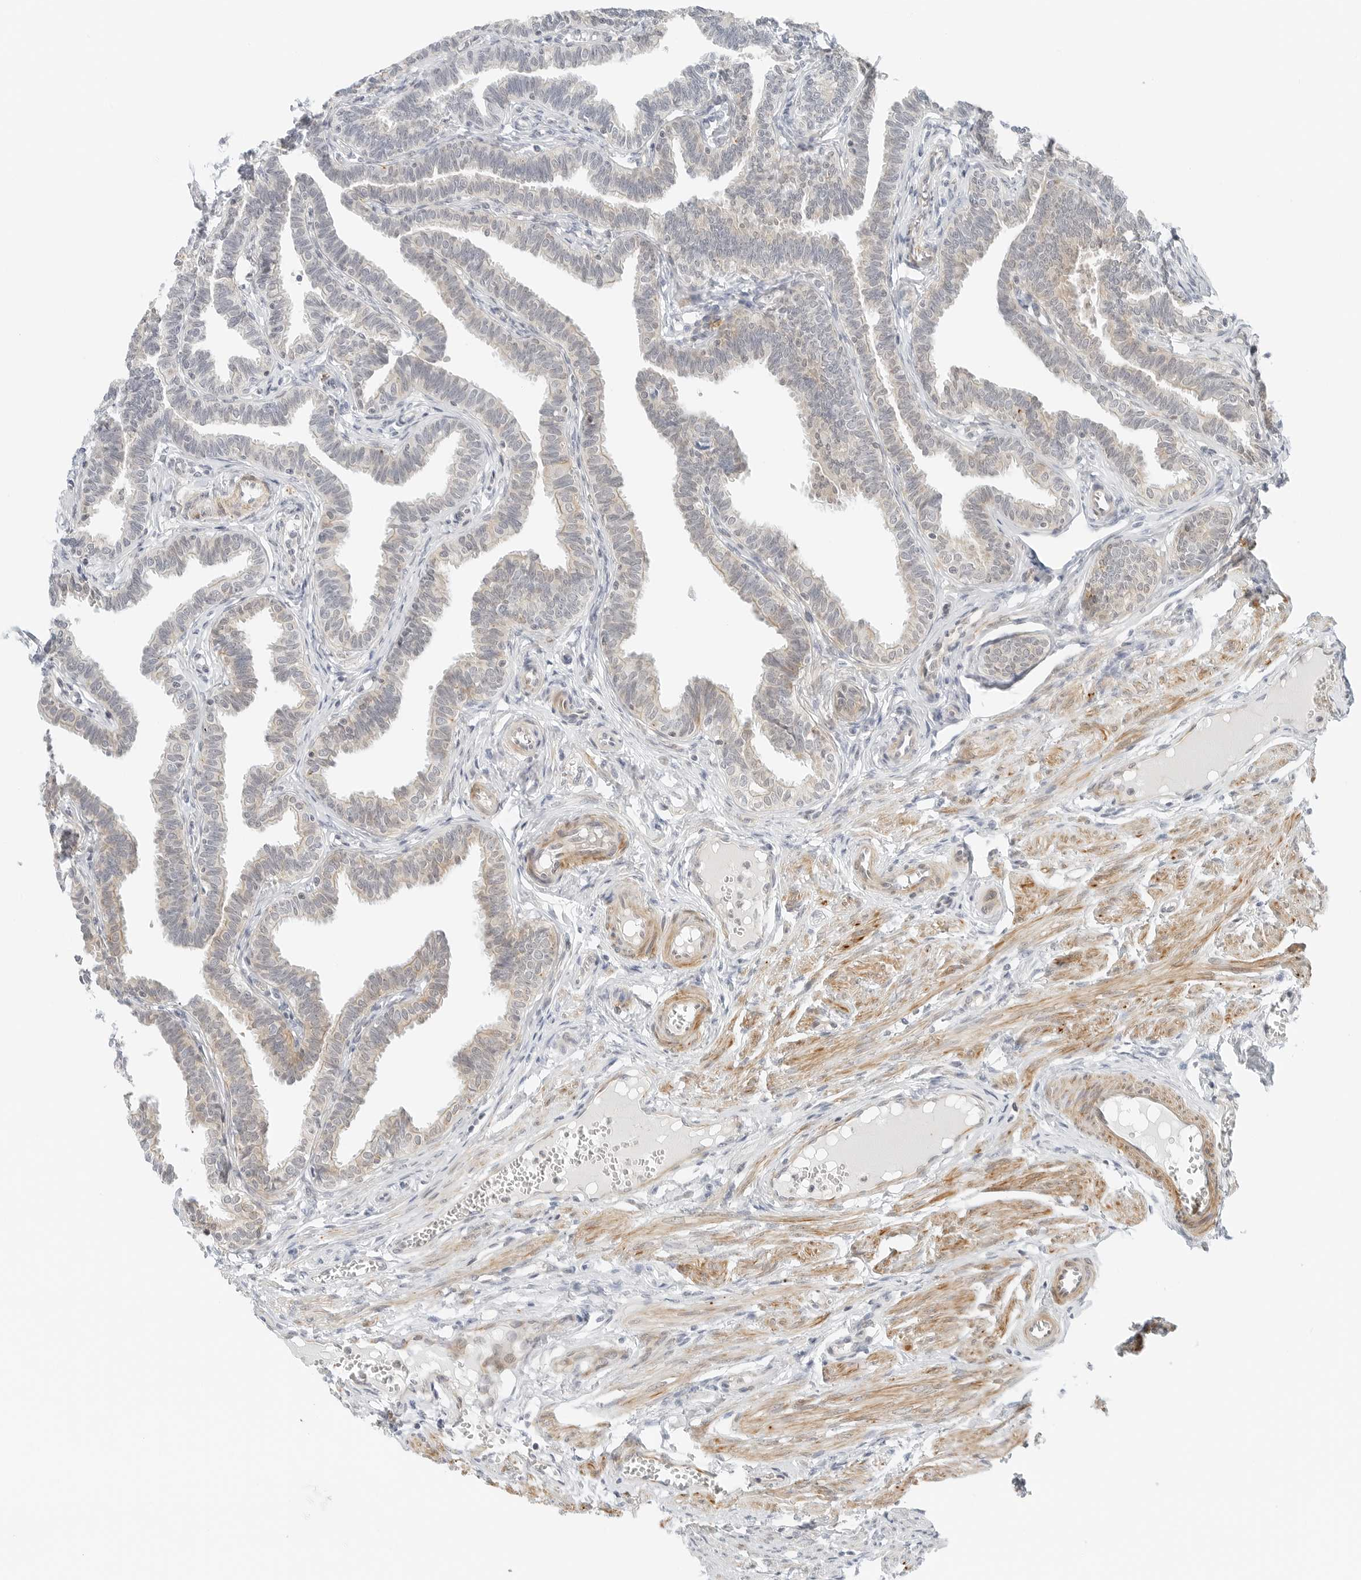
{"staining": {"intensity": "moderate", "quantity": "25%-75%", "location": "cytoplasmic/membranous"}, "tissue": "fallopian tube", "cell_type": "Glandular cells", "image_type": "normal", "snomed": [{"axis": "morphology", "description": "Normal tissue, NOS"}, {"axis": "topography", "description": "Fallopian tube"}, {"axis": "topography", "description": "Ovary"}], "caption": "Fallopian tube stained for a protein (brown) shows moderate cytoplasmic/membranous positive staining in approximately 25%-75% of glandular cells.", "gene": "IQCC", "patient": {"sex": "female", "age": 23}}